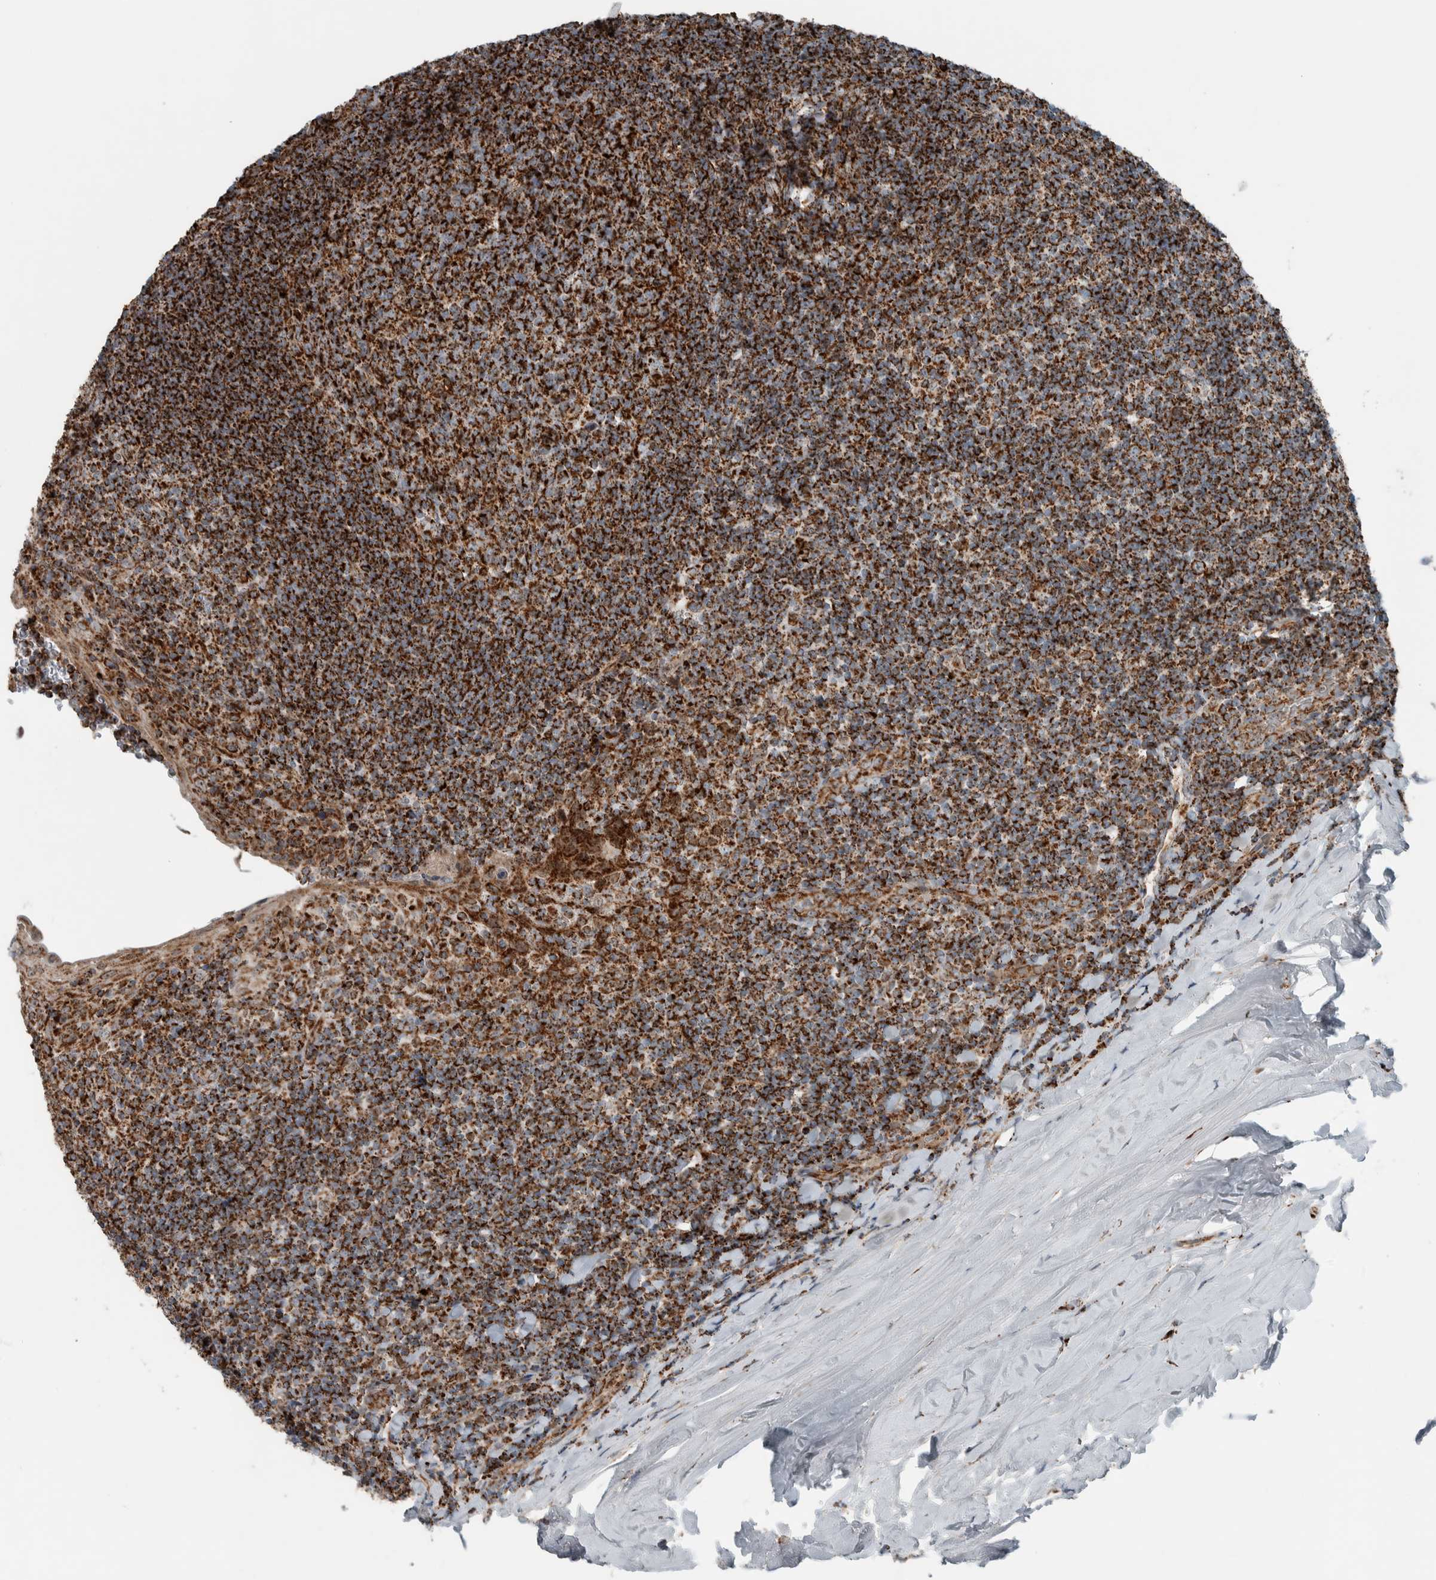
{"staining": {"intensity": "strong", "quantity": ">75%", "location": "cytoplasmic/membranous"}, "tissue": "tonsil", "cell_type": "Germinal center cells", "image_type": "normal", "snomed": [{"axis": "morphology", "description": "Normal tissue, NOS"}, {"axis": "topography", "description": "Tonsil"}], "caption": "High-power microscopy captured an immunohistochemistry histopathology image of benign tonsil, revealing strong cytoplasmic/membranous staining in about >75% of germinal center cells.", "gene": "CNTROB", "patient": {"sex": "male", "age": 37}}